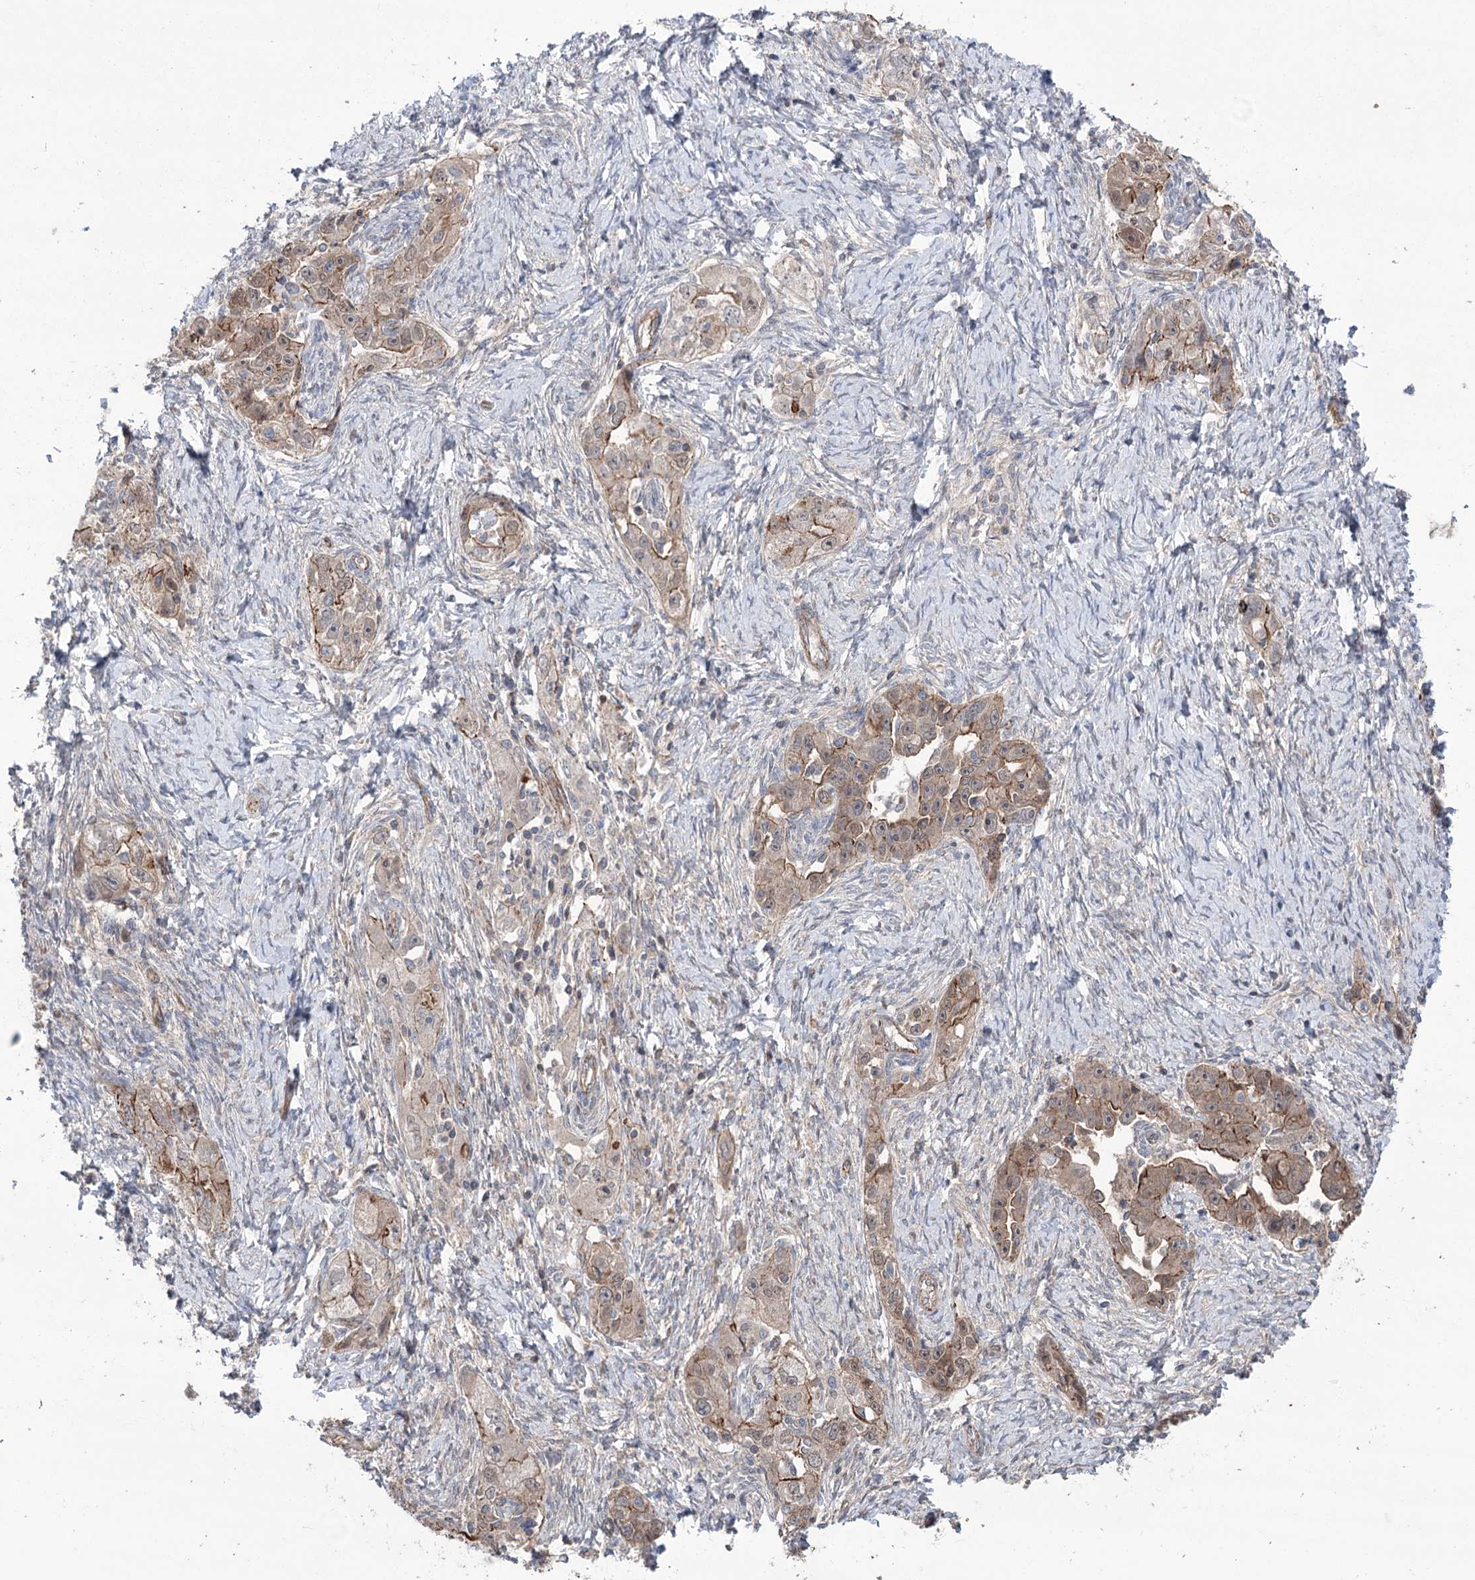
{"staining": {"intensity": "moderate", "quantity": ">75%", "location": "cytoplasmic/membranous"}, "tissue": "ovarian cancer", "cell_type": "Tumor cells", "image_type": "cancer", "snomed": [{"axis": "morphology", "description": "Carcinoma, NOS"}, {"axis": "morphology", "description": "Cystadenocarcinoma, serous, NOS"}, {"axis": "topography", "description": "Ovary"}], "caption": "A medium amount of moderate cytoplasmic/membranous staining is appreciated in approximately >75% of tumor cells in ovarian cancer (carcinoma) tissue. (DAB IHC, brown staining for protein, blue staining for nuclei).", "gene": "TRIM71", "patient": {"sex": "female", "age": 69}}